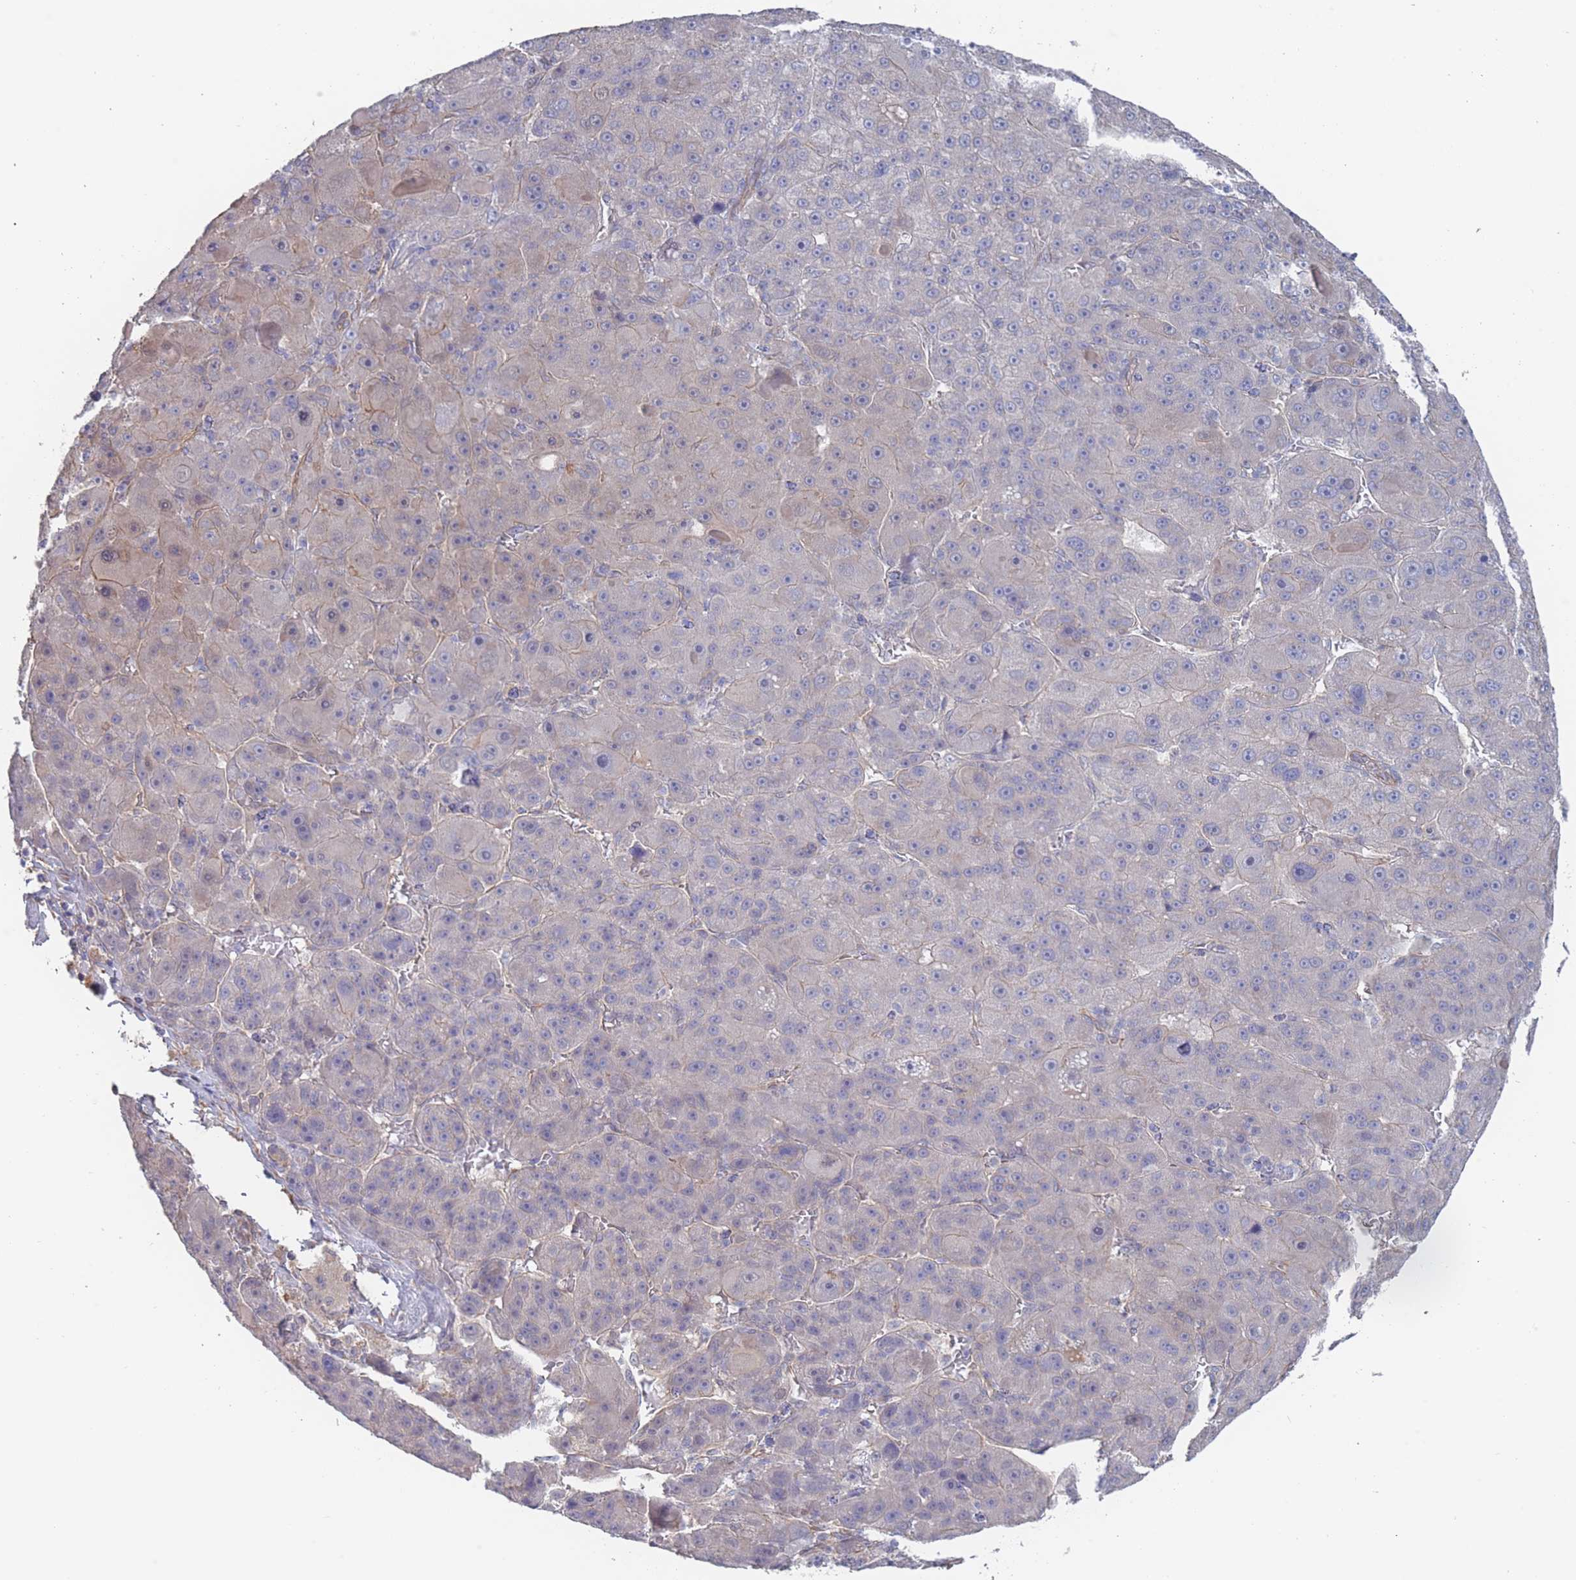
{"staining": {"intensity": "negative", "quantity": "none", "location": "none"}, "tissue": "liver cancer", "cell_type": "Tumor cells", "image_type": "cancer", "snomed": [{"axis": "morphology", "description": "Carcinoma, Hepatocellular, NOS"}, {"axis": "topography", "description": "Liver"}], "caption": "An image of liver cancer stained for a protein displays no brown staining in tumor cells.", "gene": "SLC1A6", "patient": {"sex": "male", "age": 76}}